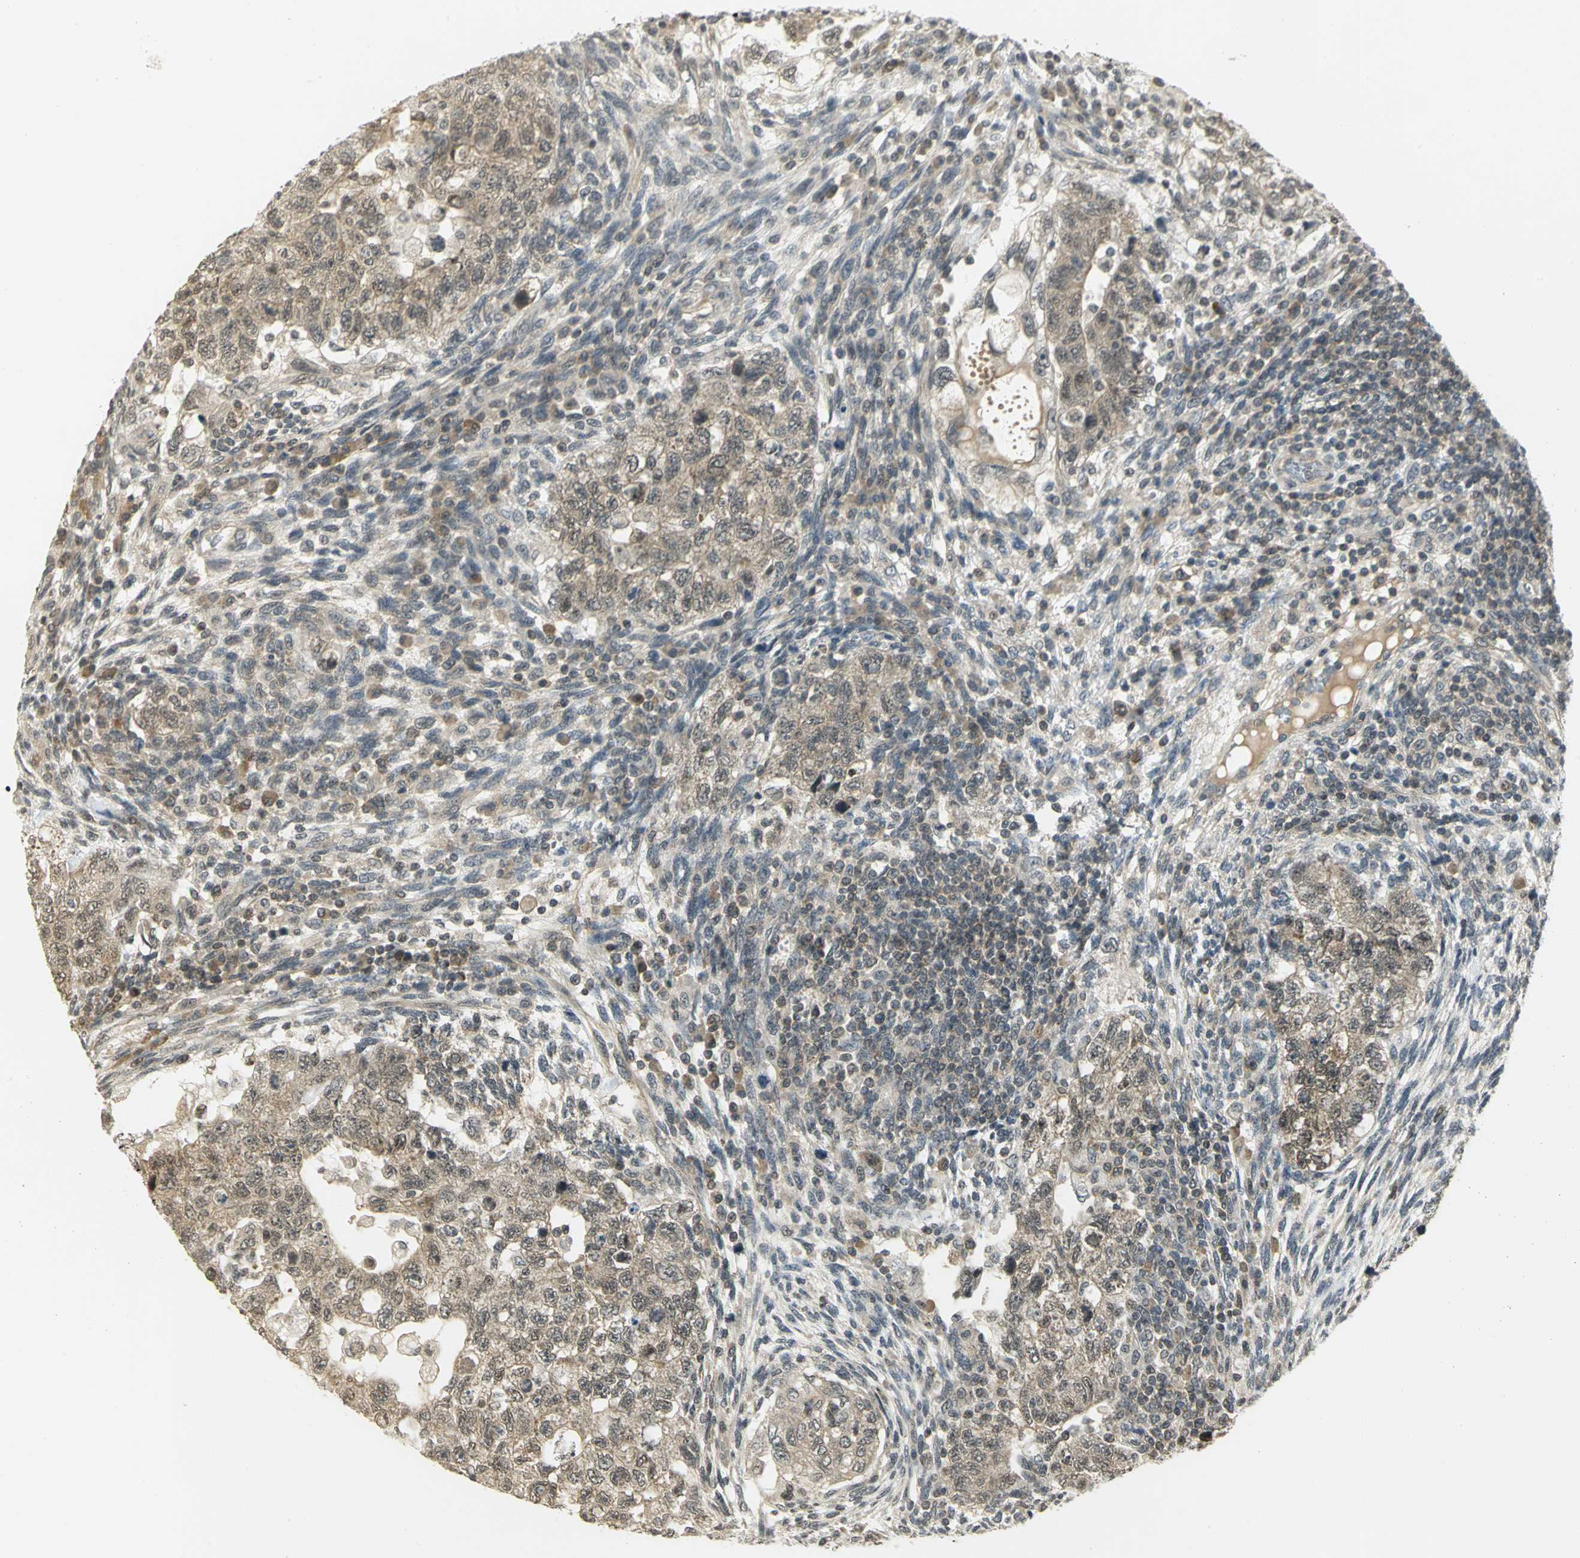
{"staining": {"intensity": "weak", "quantity": ">75%", "location": "cytoplasmic/membranous"}, "tissue": "testis cancer", "cell_type": "Tumor cells", "image_type": "cancer", "snomed": [{"axis": "morphology", "description": "Normal tissue, NOS"}, {"axis": "morphology", "description": "Carcinoma, Embryonal, NOS"}, {"axis": "topography", "description": "Testis"}], "caption": "Protein expression analysis of human testis cancer reveals weak cytoplasmic/membranous staining in about >75% of tumor cells.", "gene": "CDC34", "patient": {"sex": "male", "age": 36}}